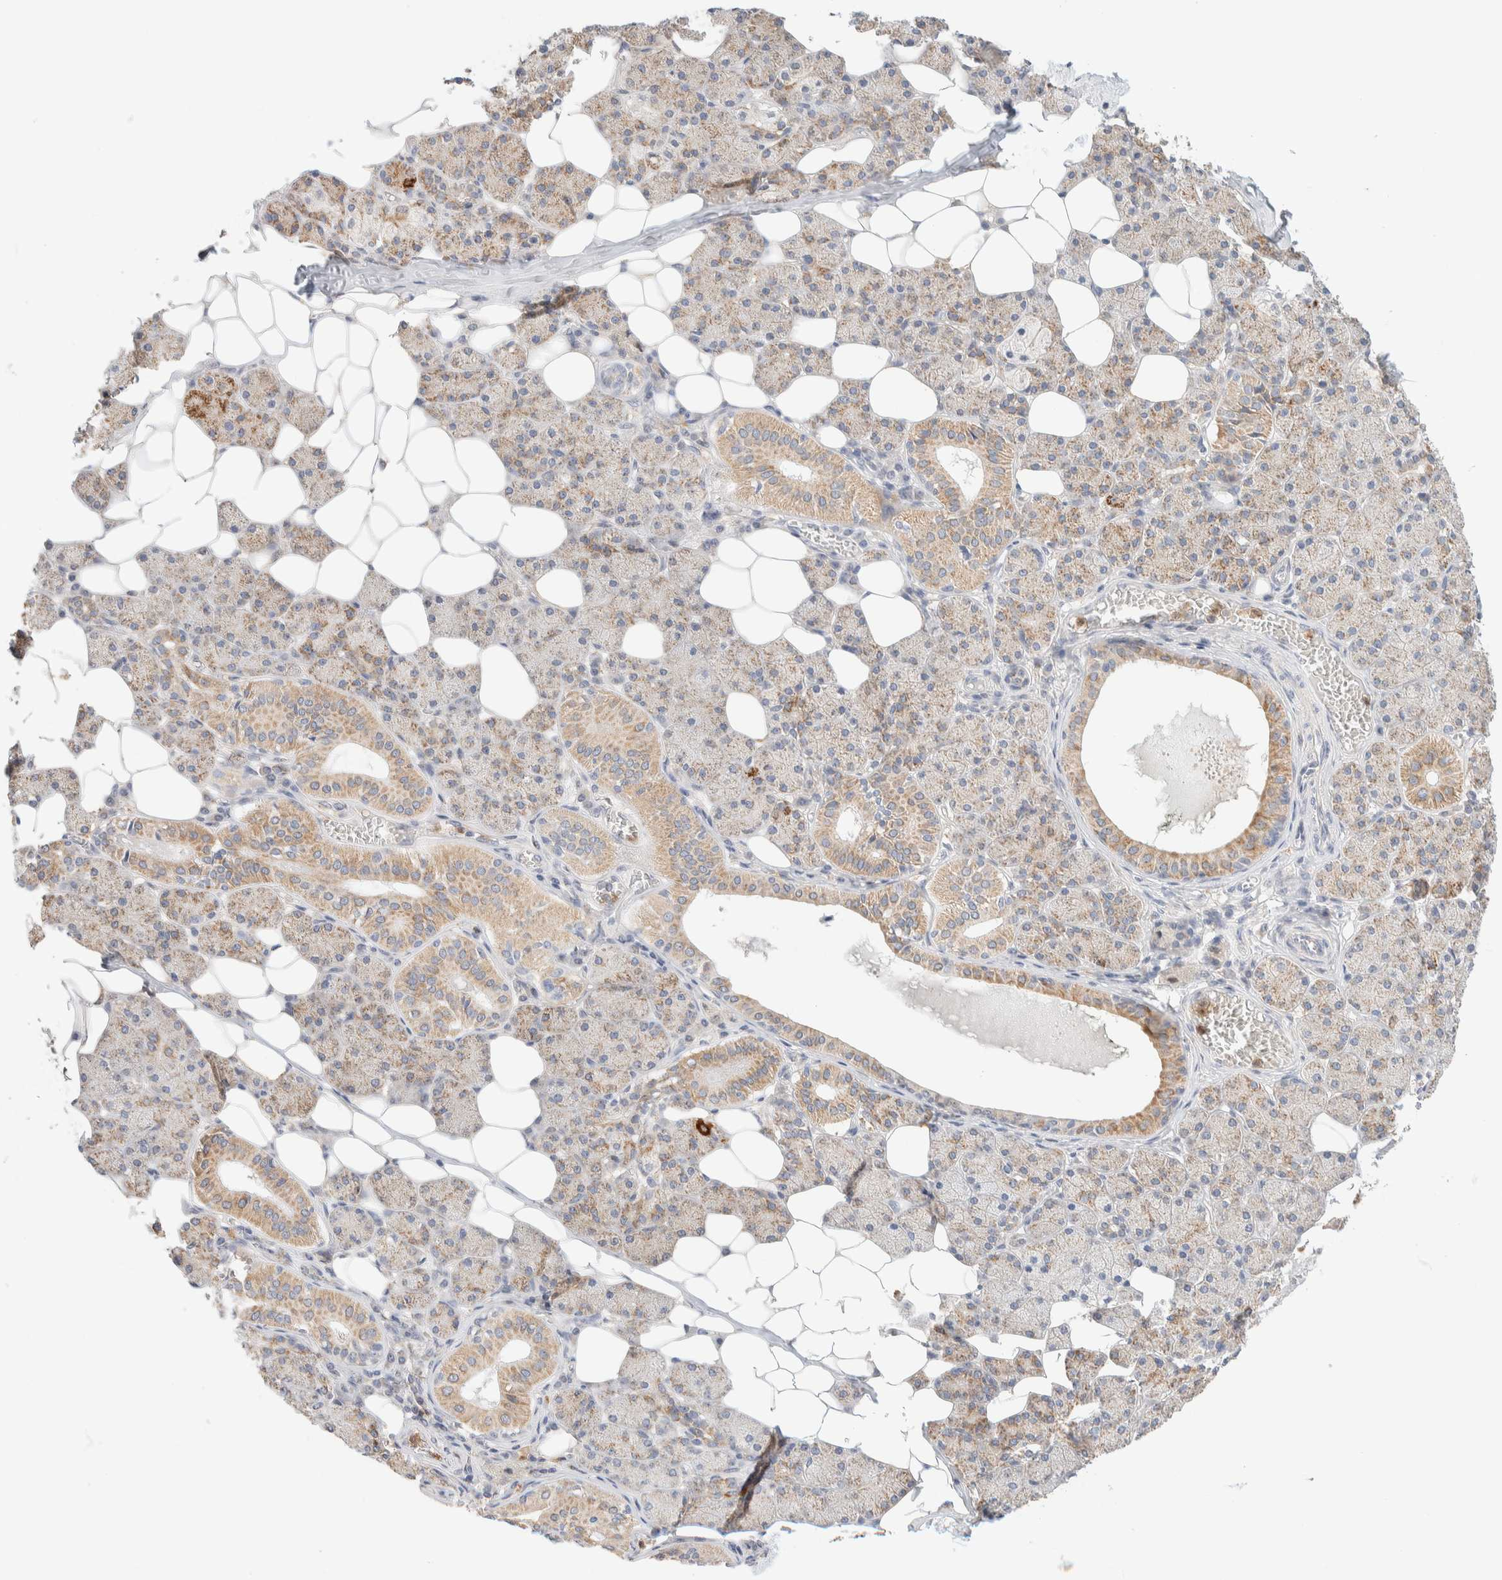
{"staining": {"intensity": "moderate", "quantity": ">75%", "location": "cytoplasmic/membranous"}, "tissue": "salivary gland", "cell_type": "Glandular cells", "image_type": "normal", "snomed": [{"axis": "morphology", "description": "Normal tissue, NOS"}, {"axis": "topography", "description": "Salivary gland"}], "caption": "The micrograph exhibits immunohistochemical staining of benign salivary gland. There is moderate cytoplasmic/membranous expression is present in approximately >75% of glandular cells. (Brightfield microscopy of DAB IHC at high magnification).", "gene": "HDHD3", "patient": {"sex": "female", "age": 33}}